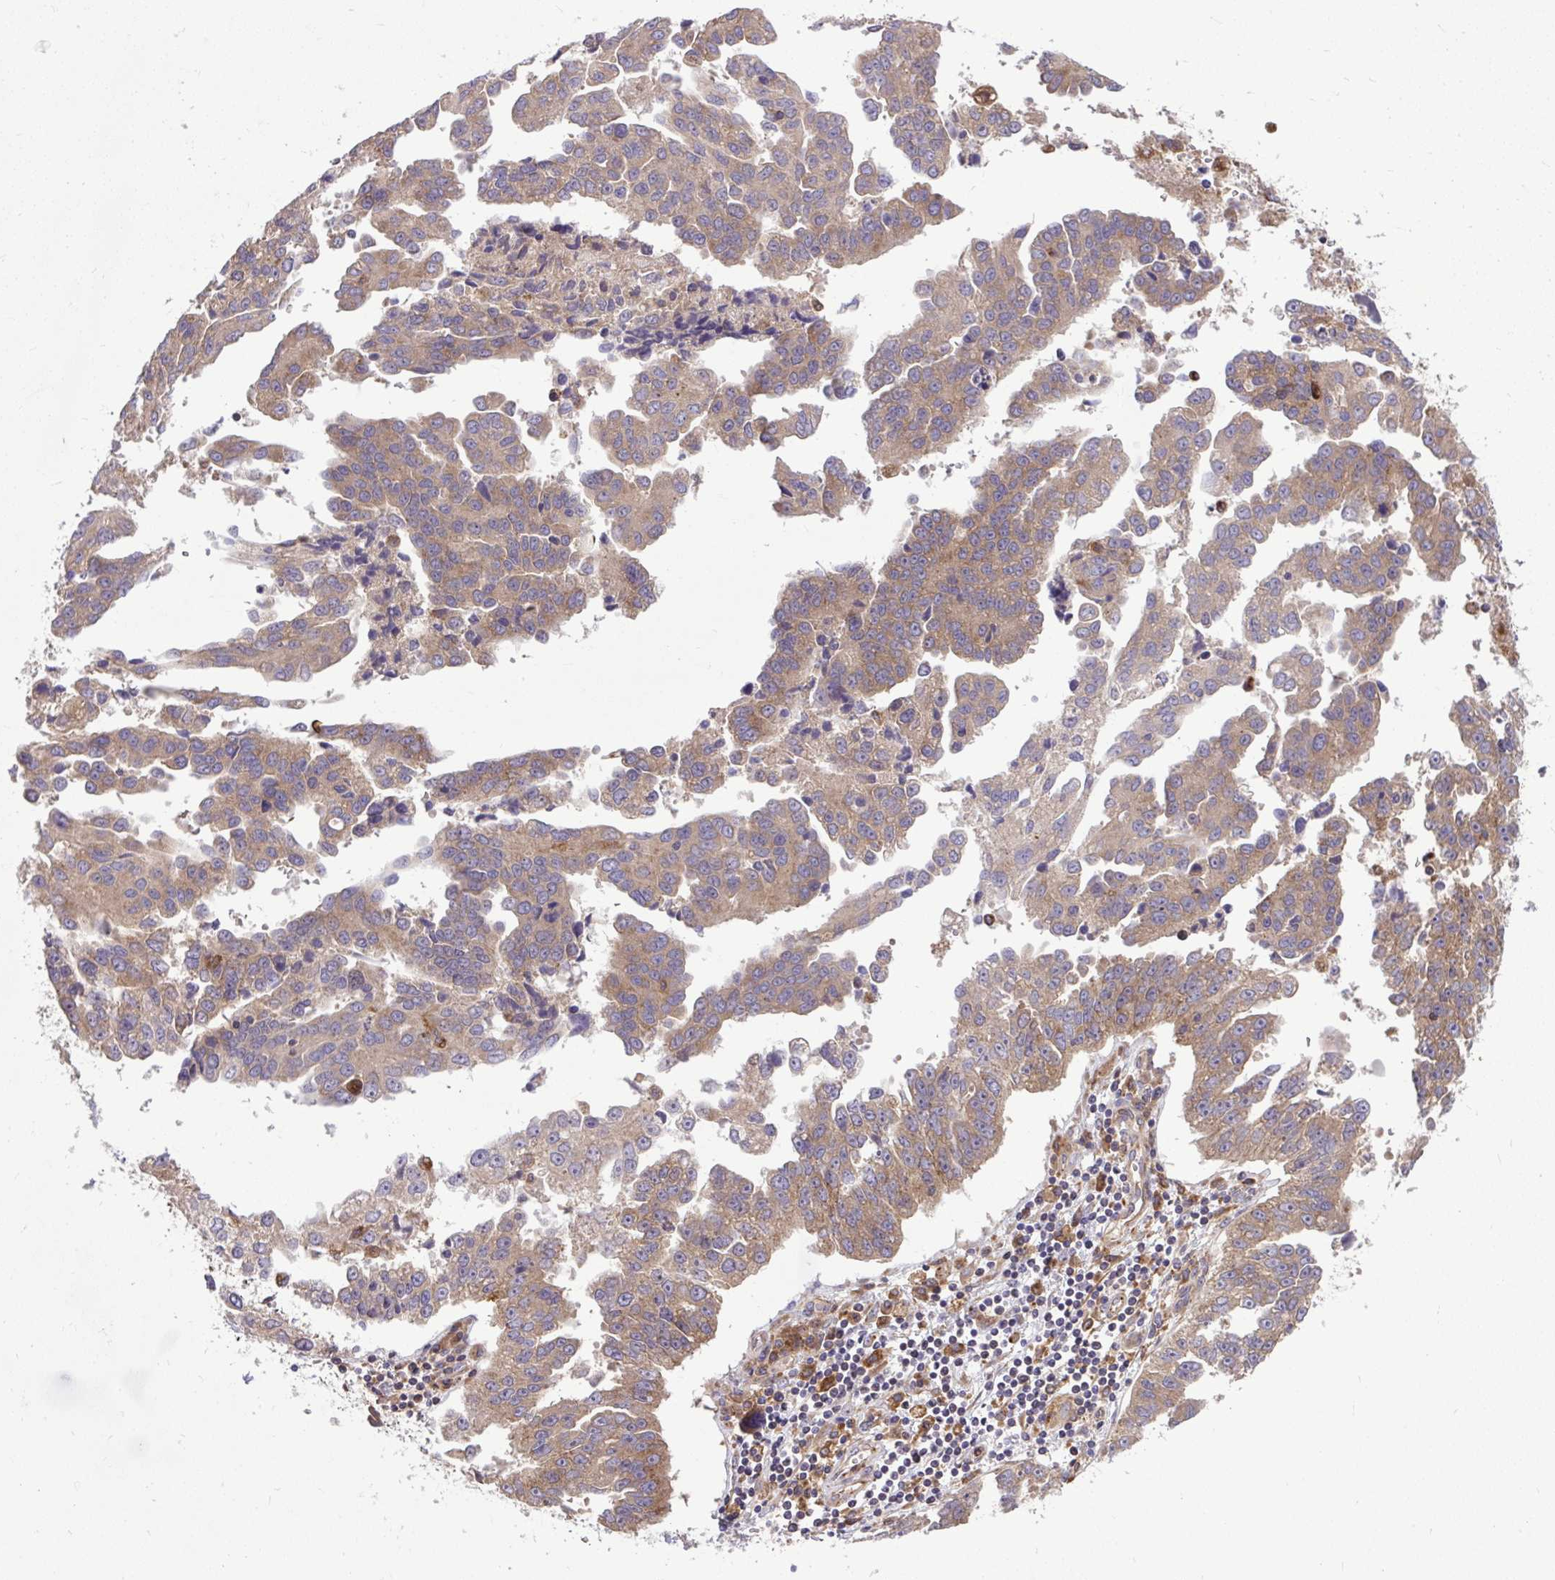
{"staining": {"intensity": "weak", "quantity": ">75%", "location": "cytoplasmic/membranous"}, "tissue": "ovarian cancer", "cell_type": "Tumor cells", "image_type": "cancer", "snomed": [{"axis": "morphology", "description": "Cystadenocarcinoma, serous, NOS"}, {"axis": "topography", "description": "Ovary"}], "caption": "Tumor cells reveal low levels of weak cytoplasmic/membranous staining in approximately >75% of cells in human ovarian serous cystadenocarcinoma. Using DAB (brown) and hematoxylin (blue) stains, captured at high magnification using brightfield microscopy.", "gene": "PAIP2", "patient": {"sex": "female", "age": 75}}